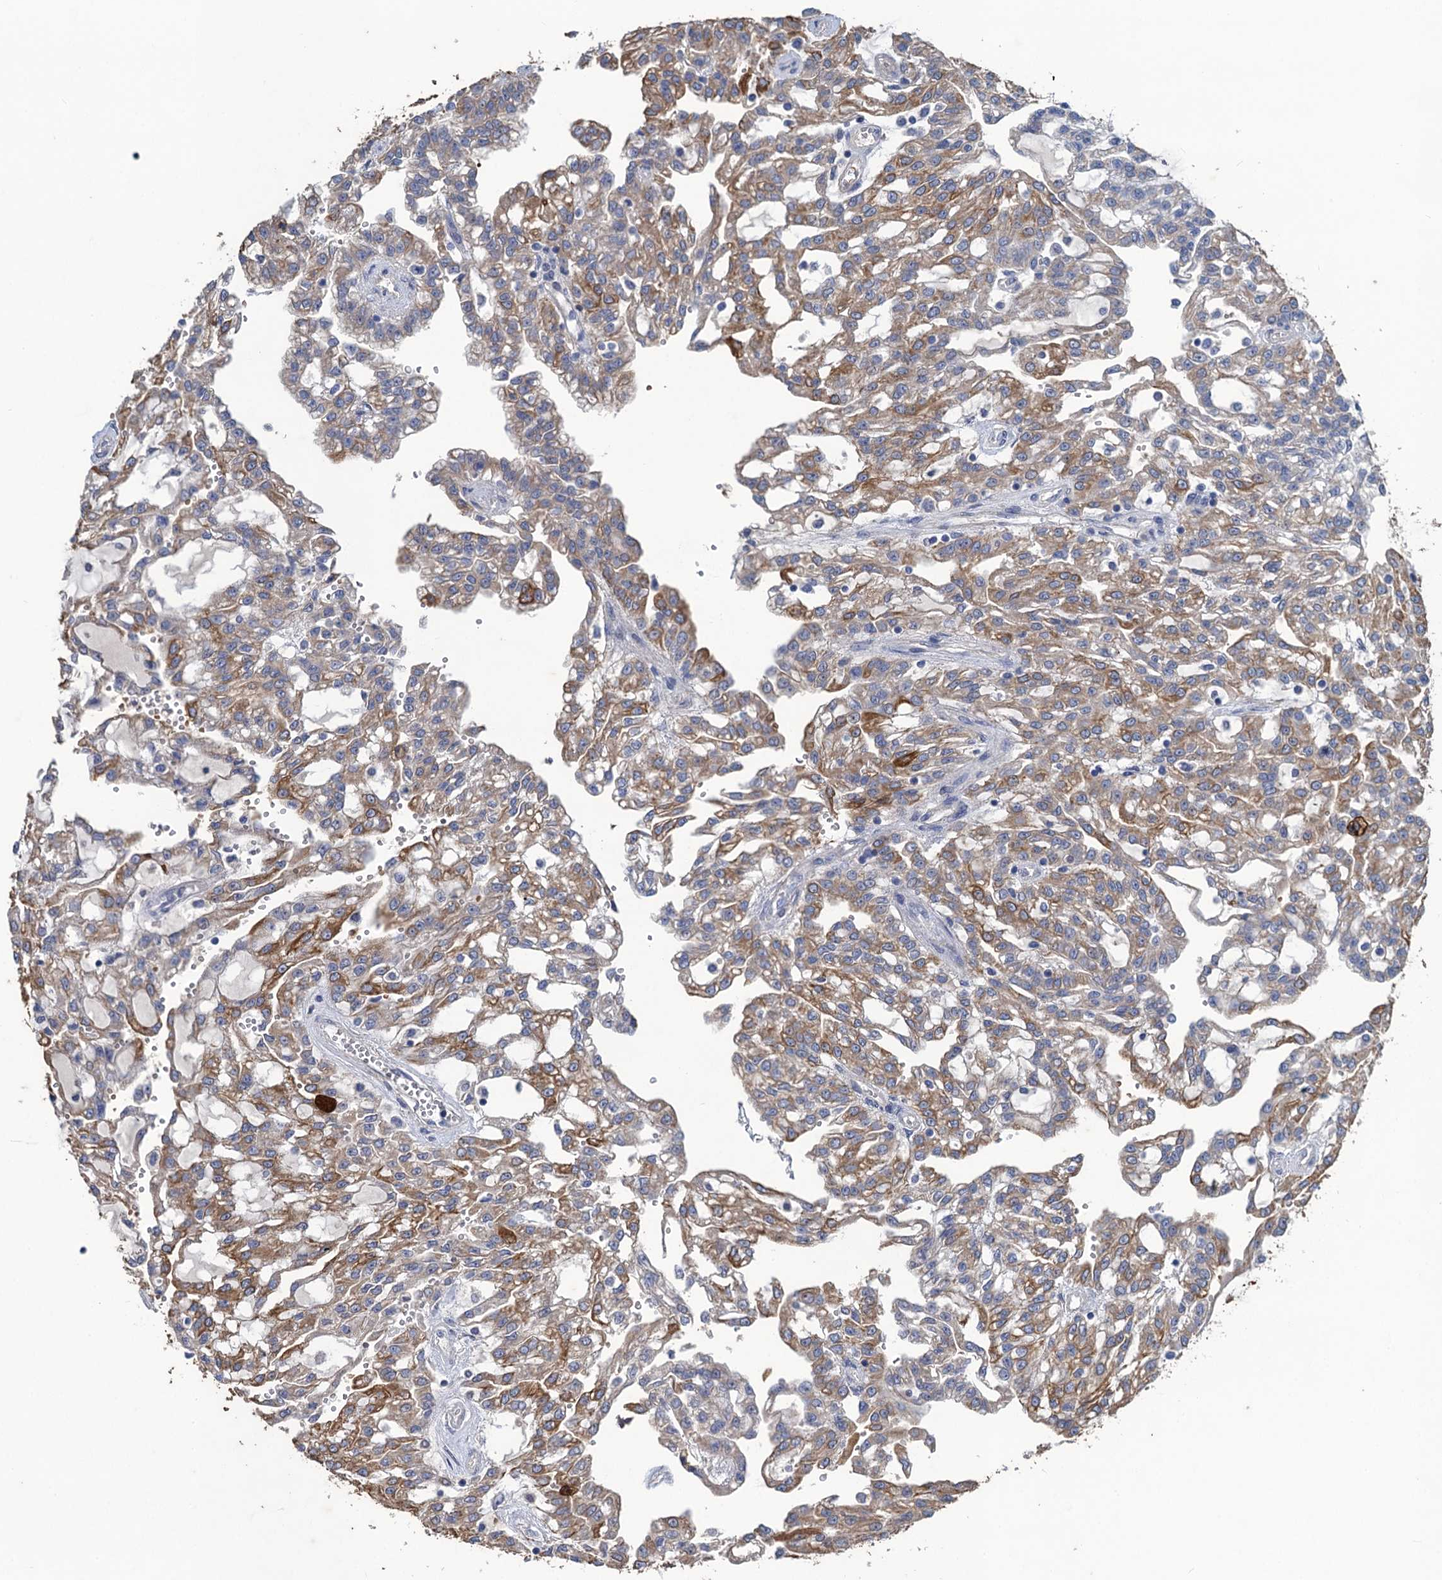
{"staining": {"intensity": "moderate", "quantity": ">75%", "location": "cytoplasmic/membranous"}, "tissue": "renal cancer", "cell_type": "Tumor cells", "image_type": "cancer", "snomed": [{"axis": "morphology", "description": "Adenocarcinoma, NOS"}, {"axis": "topography", "description": "Kidney"}], "caption": "IHC micrograph of neoplastic tissue: renal adenocarcinoma stained using immunohistochemistry (IHC) reveals medium levels of moderate protein expression localized specifically in the cytoplasmic/membranous of tumor cells, appearing as a cytoplasmic/membranous brown color.", "gene": "SMCO3", "patient": {"sex": "male", "age": 63}}